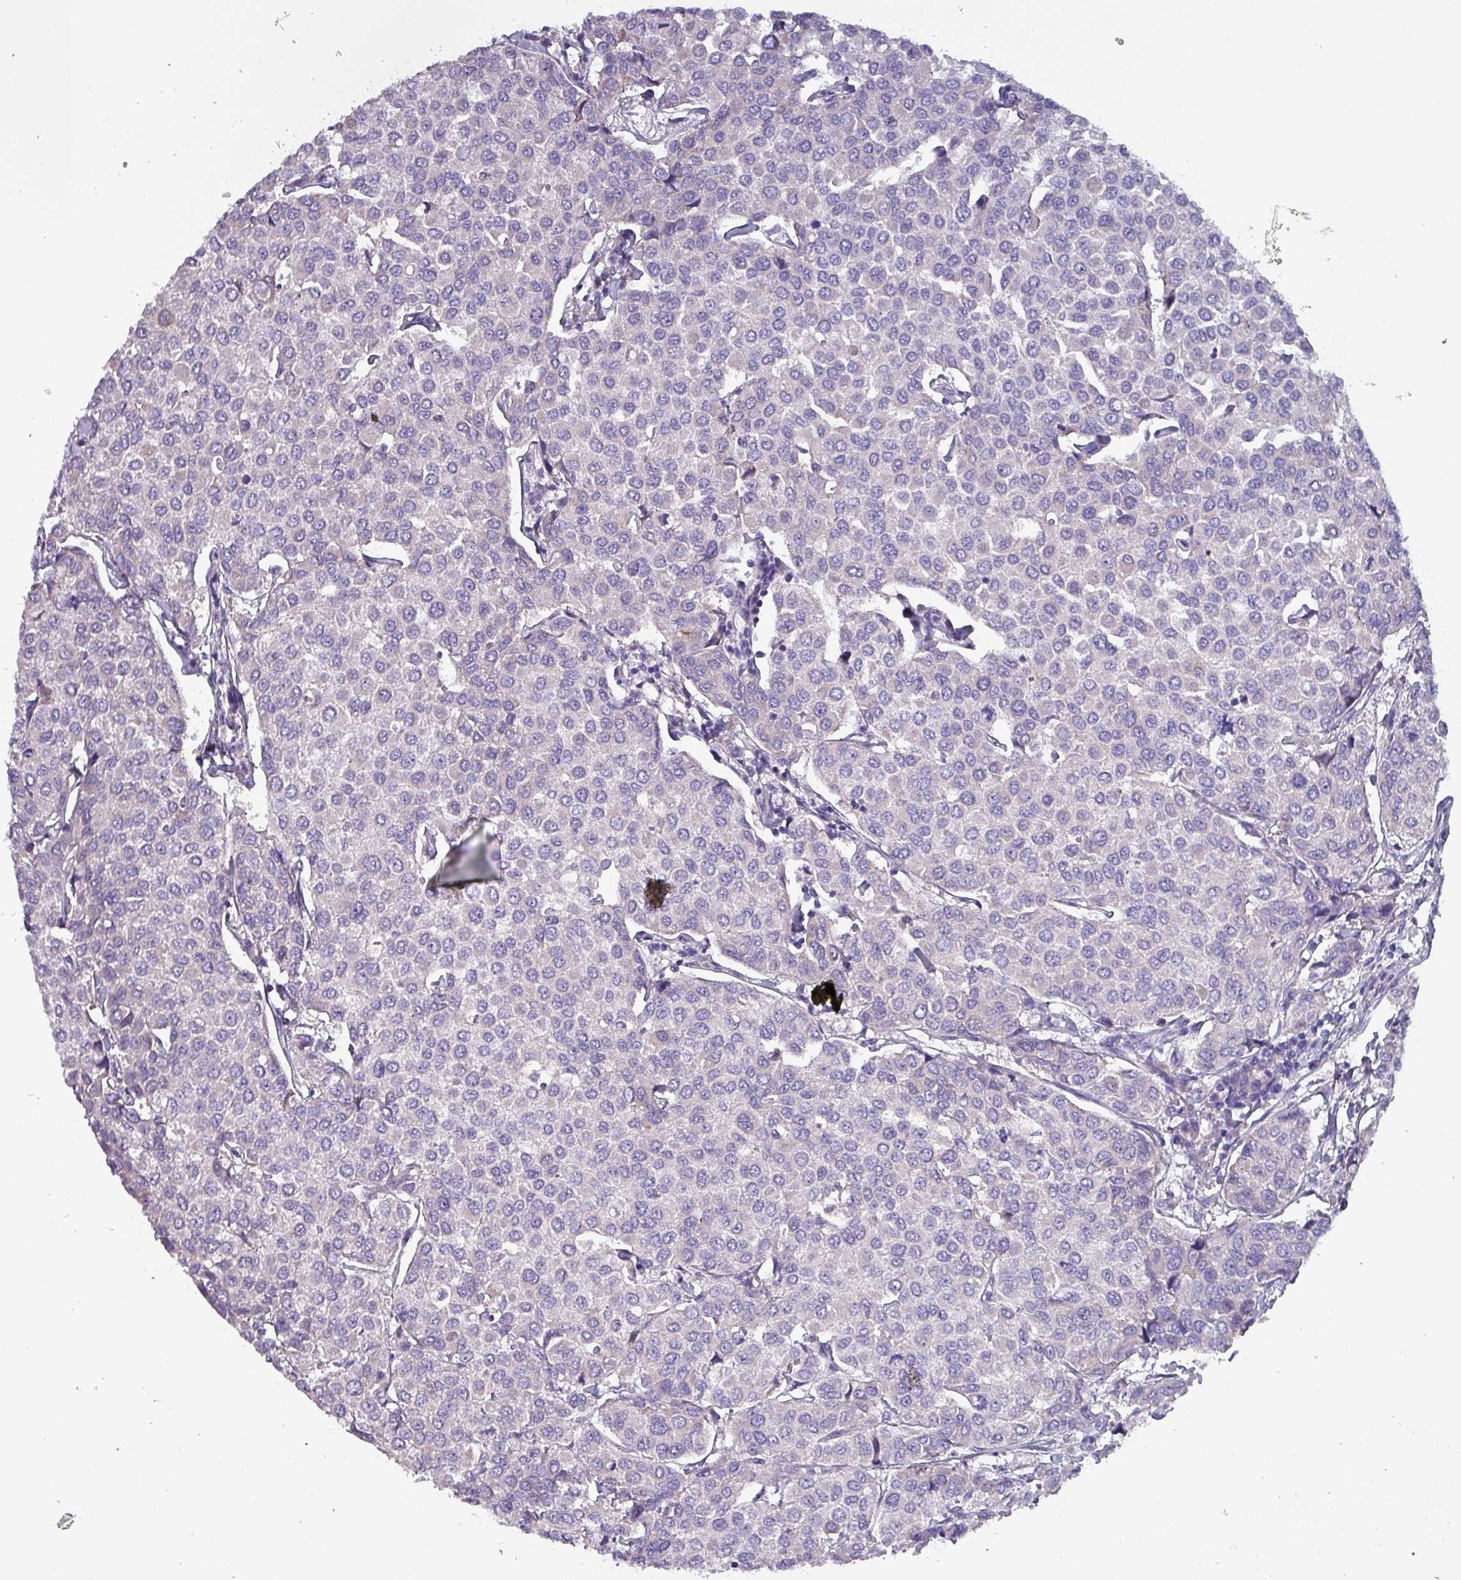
{"staining": {"intensity": "negative", "quantity": "none", "location": "none"}, "tissue": "breast cancer", "cell_type": "Tumor cells", "image_type": "cancer", "snomed": [{"axis": "morphology", "description": "Duct carcinoma"}, {"axis": "topography", "description": "Breast"}], "caption": "The histopathology image exhibits no staining of tumor cells in breast cancer. (Brightfield microscopy of DAB IHC at high magnification).", "gene": "HSD3B7", "patient": {"sex": "female", "age": 55}}